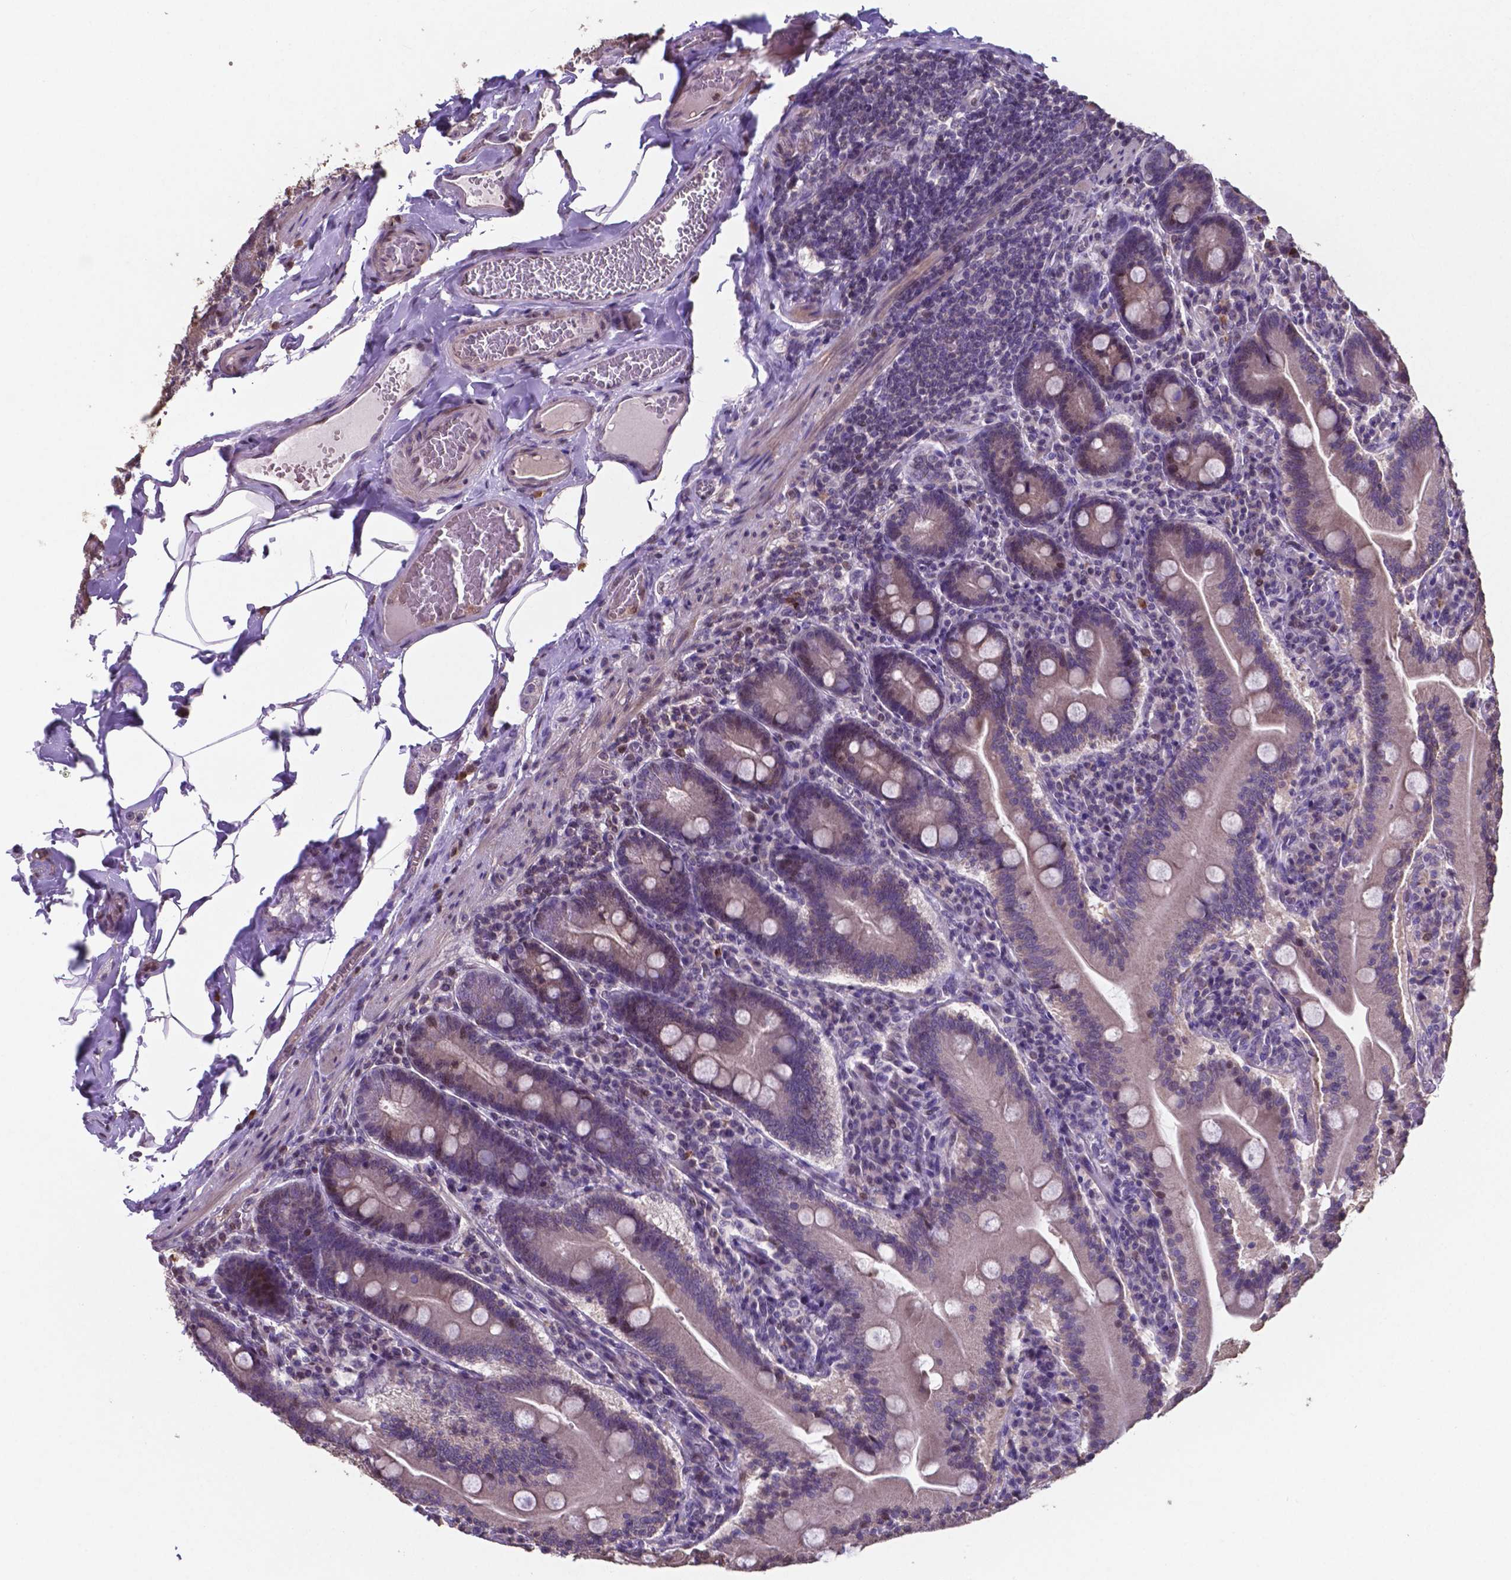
{"staining": {"intensity": "moderate", "quantity": "<25%", "location": "nuclear"}, "tissue": "small intestine", "cell_type": "Glandular cells", "image_type": "normal", "snomed": [{"axis": "morphology", "description": "Normal tissue, NOS"}, {"axis": "topography", "description": "Small intestine"}], "caption": "Moderate nuclear staining for a protein is seen in about <25% of glandular cells of benign small intestine using IHC.", "gene": "MLC1", "patient": {"sex": "male", "age": 37}}